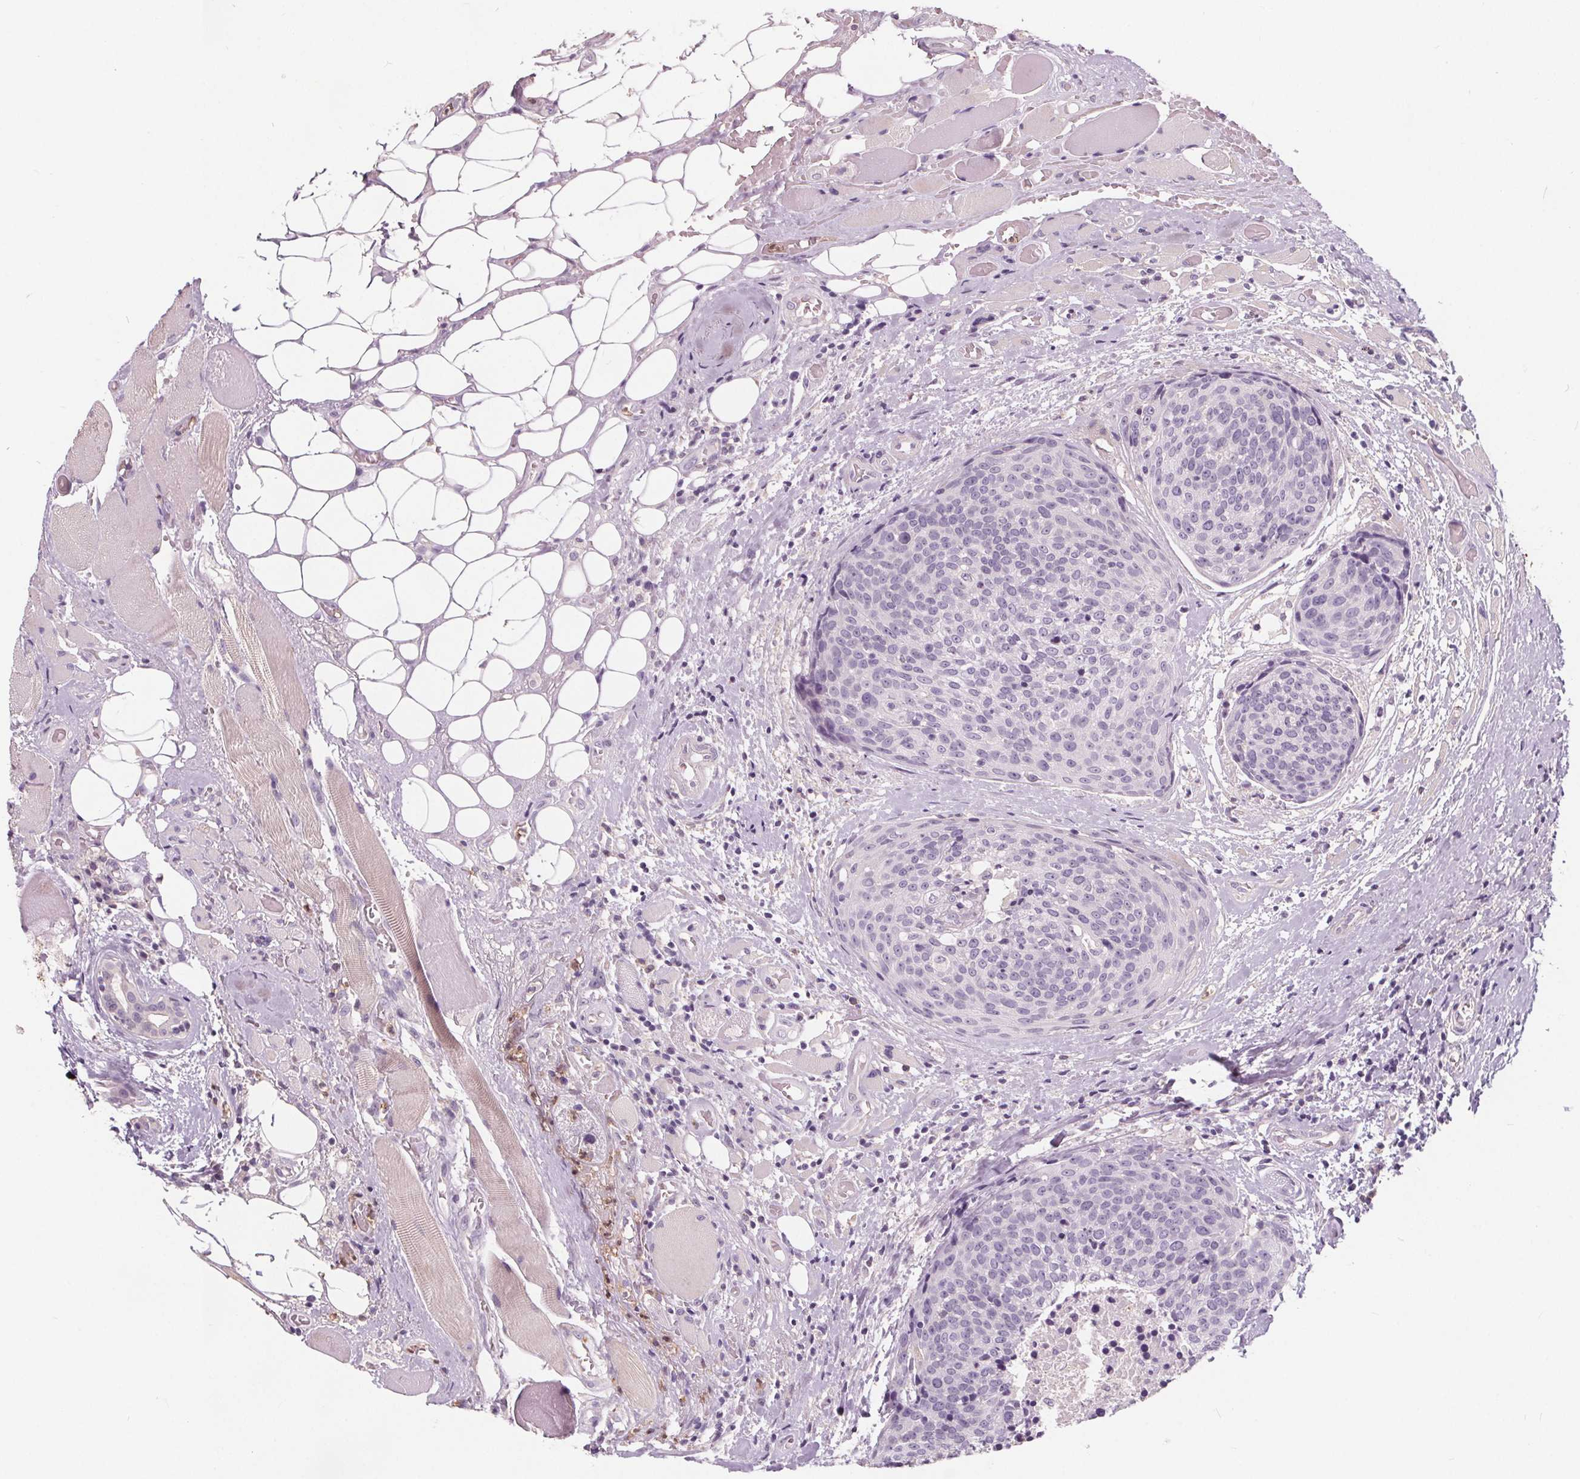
{"staining": {"intensity": "negative", "quantity": "none", "location": "none"}, "tissue": "head and neck cancer", "cell_type": "Tumor cells", "image_type": "cancer", "snomed": [{"axis": "morphology", "description": "Squamous cell carcinoma, NOS"}, {"axis": "topography", "description": "Oral tissue"}, {"axis": "topography", "description": "Head-Neck"}], "caption": "The histopathology image demonstrates no significant staining in tumor cells of squamous cell carcinoma (head and neck).", "gene": "HAAO", "patient": {"sex": "male", "age": 64}}